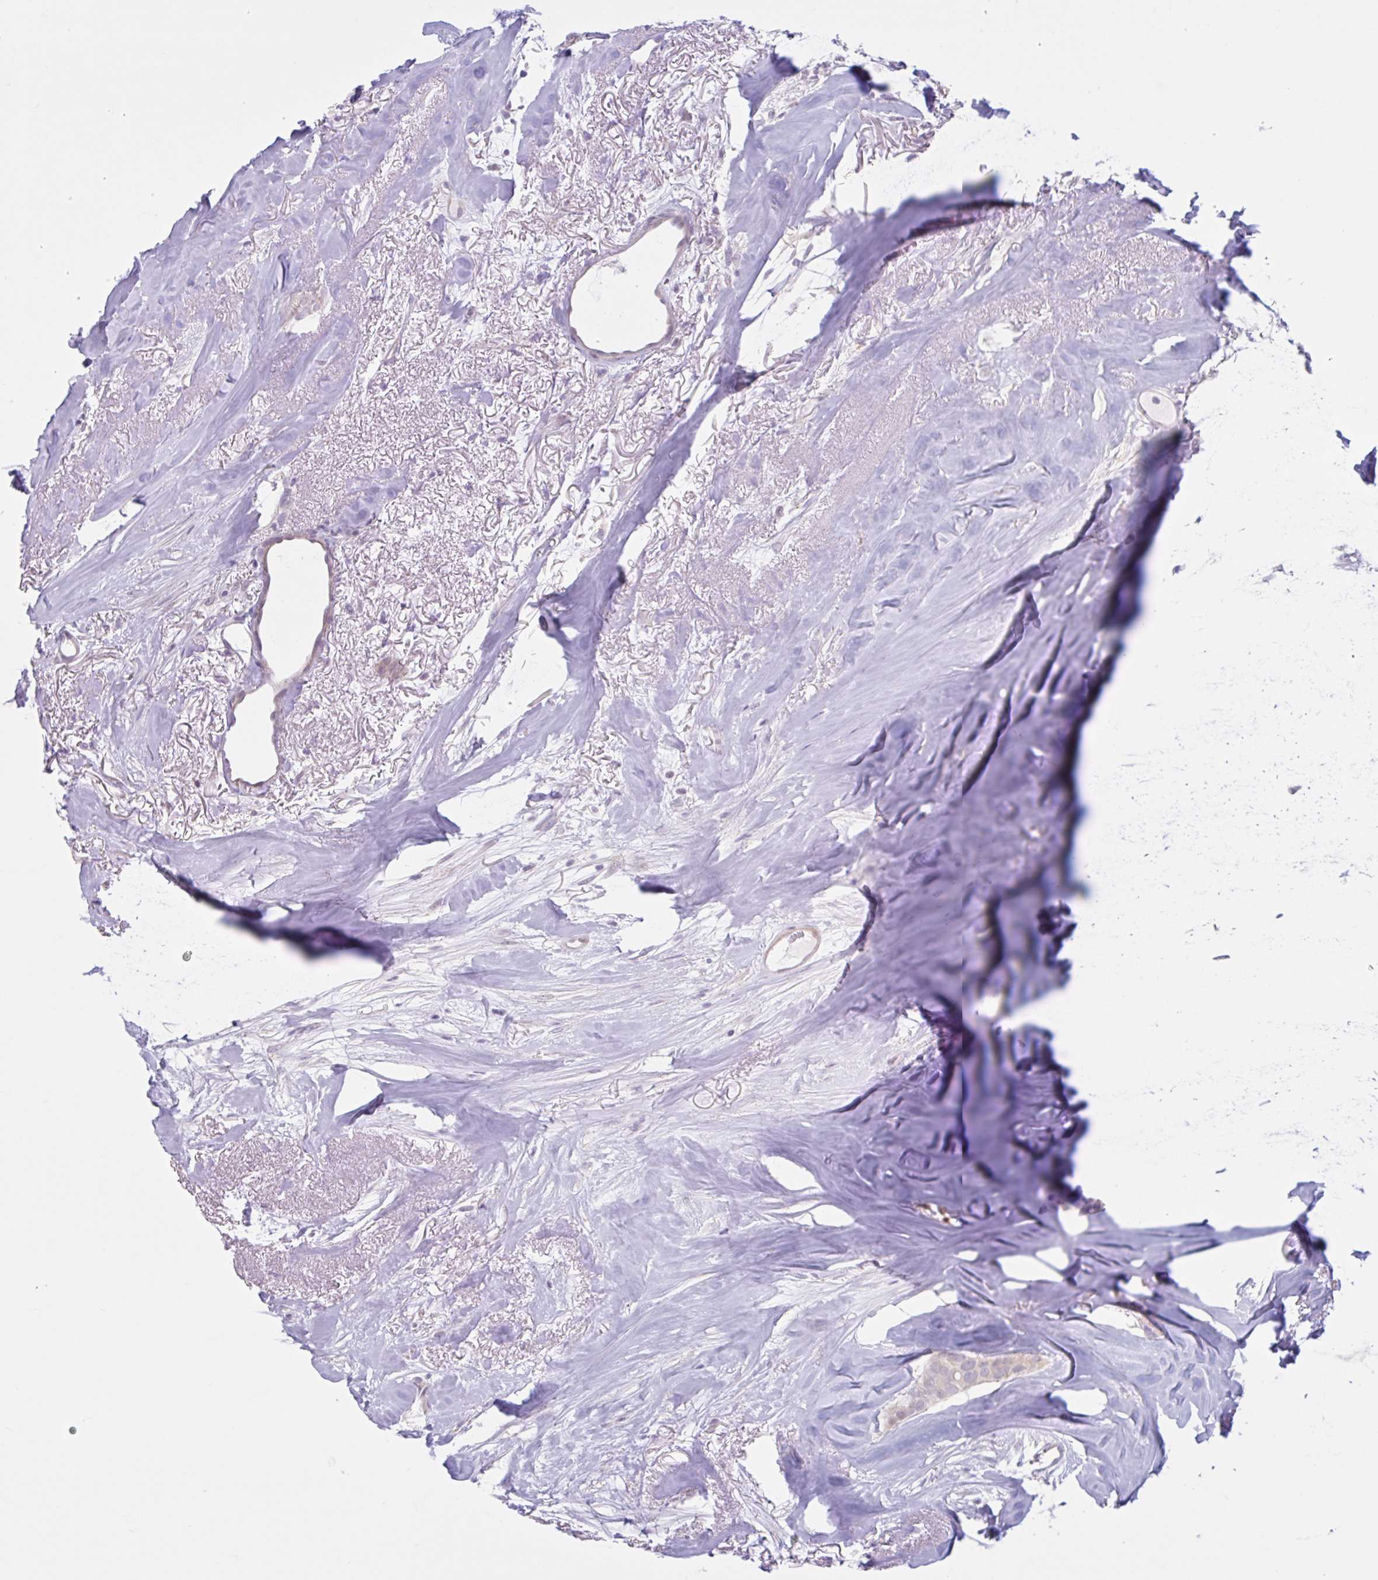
{"staining": {"intensity": "weak", "quantity": "<25%", "location": "cytoplasmic/membranous"}, "tissue": "breast cancer", "cell_type": "Tumor cells", "image_type": "cancer", "snomed": [{"axis": "morphology", "description": "Duct carcinoma"}, {"axis": "topography", "description": "Breast"}], "caption": "A high-resolution micrograph shows immunohistochemistry (IHC) staining of intraductal carcinoma (breast), which shows no significant staining in tumor cells.", "gene": "CDH19", "patient": {"sex": "female", "age": 84}}